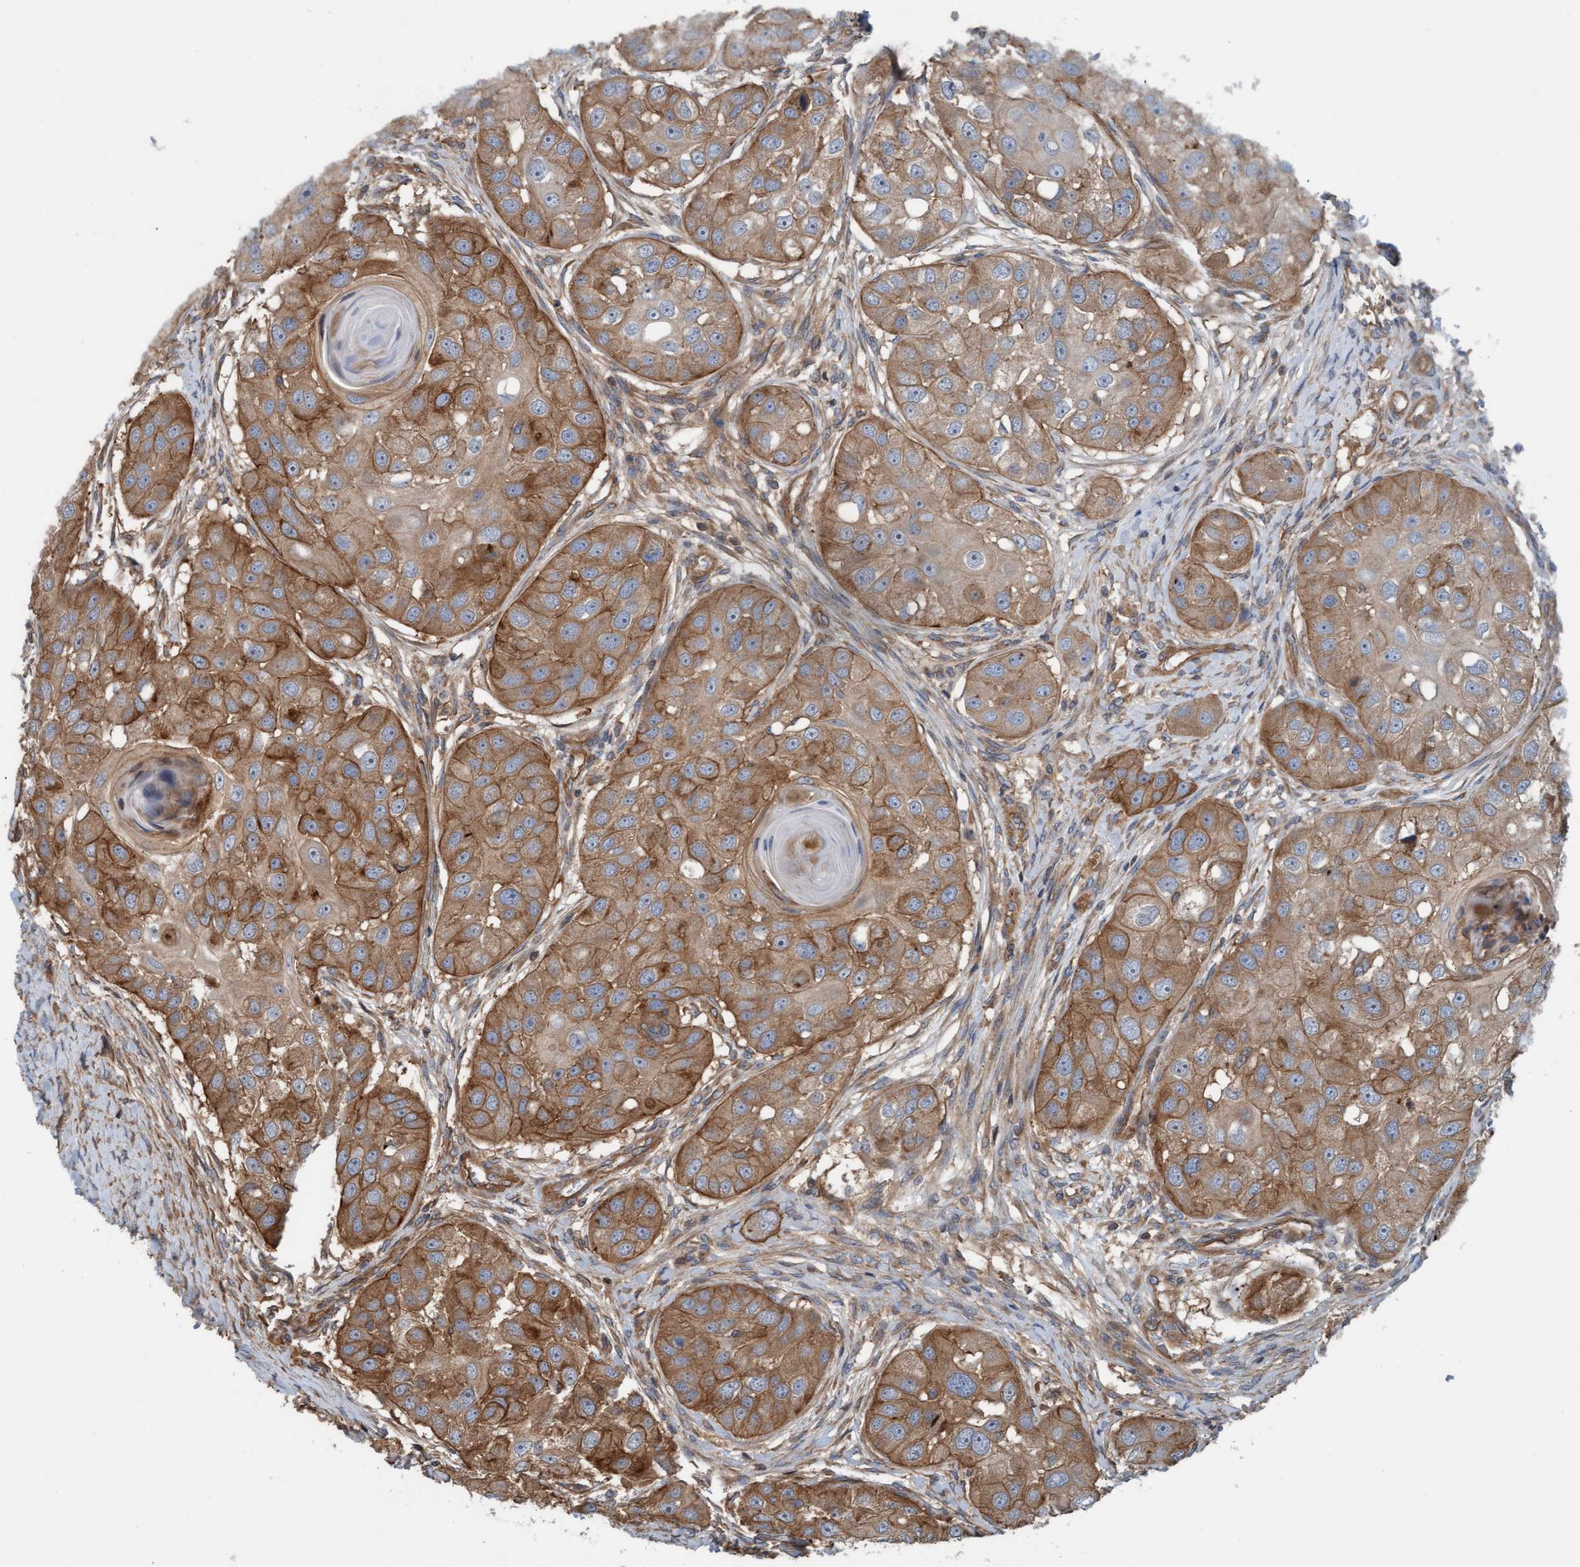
{"staining": {"intensity": "moderate", "quantity": ">75%", "location": "cytoplasmic/membranous"}, "tissue": "head and neck cancer", "cell_type": "Tumor cells", "image_type": "cancer", "snomed": [{"axis": "morphology", "description": "Normal tissue, NOS"}, {"axis": "morphology", "description": "Squamous cell carcinoma, NOS"}, {"axis": "topography", "description": "Skeletal muscle"}, {"axis": "topography", "description": "Head-Neck"}], "caption": "Human head and neck cancer (squamous cell carcinoma) stained for a protein (brown) shows moderate cytoplasmic/membranous positive positivity in approximately >75% of tumor cells.", "gene": "ERAL1", "patient": {"sex": "male", "age": 51}}